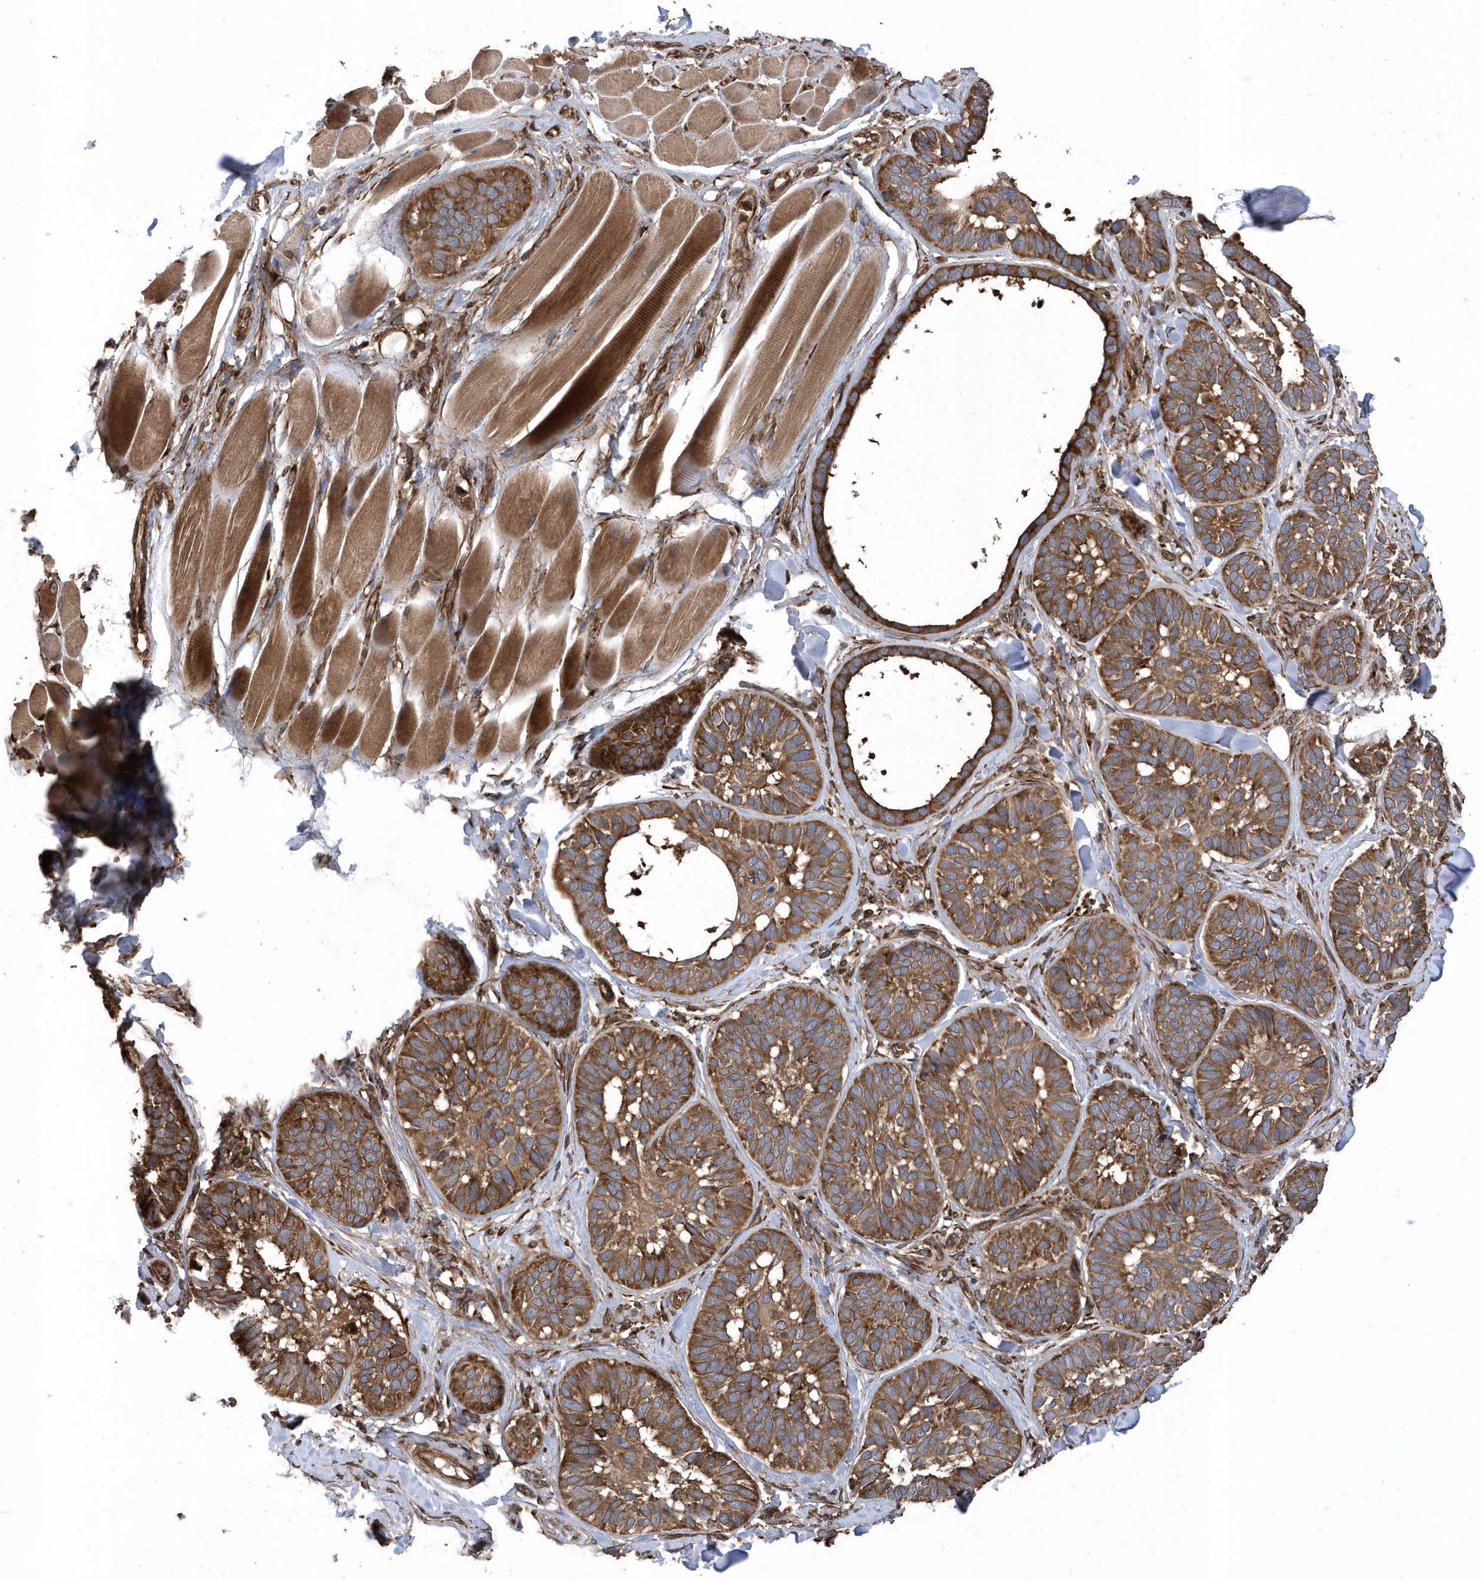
{"staining": {"intensity": "strong", "quantity": ">75%", "location": "cytoplasmic/membranous"}, "tissue": "skin cancer", "cell_type": "Tumor cells", "image_type": "cancer", "snomed": [{"axis": "morphology", "description": "Basal cell carcinoma"}, {"axis": "topography", "description": "Skin"}], "caption": "DAB (3,3'-diaminobenzidine) immunohistochemical staining of human skin basal cell carcinoma exhibits strong cytoplasmic/membranous protein staining in about >75% of tumor cells. The protein of interest is shown in brown color, while the nuclei are stained blue.", "gene": "WASHC5", "patient": {"sex": "male", "age": 62}}